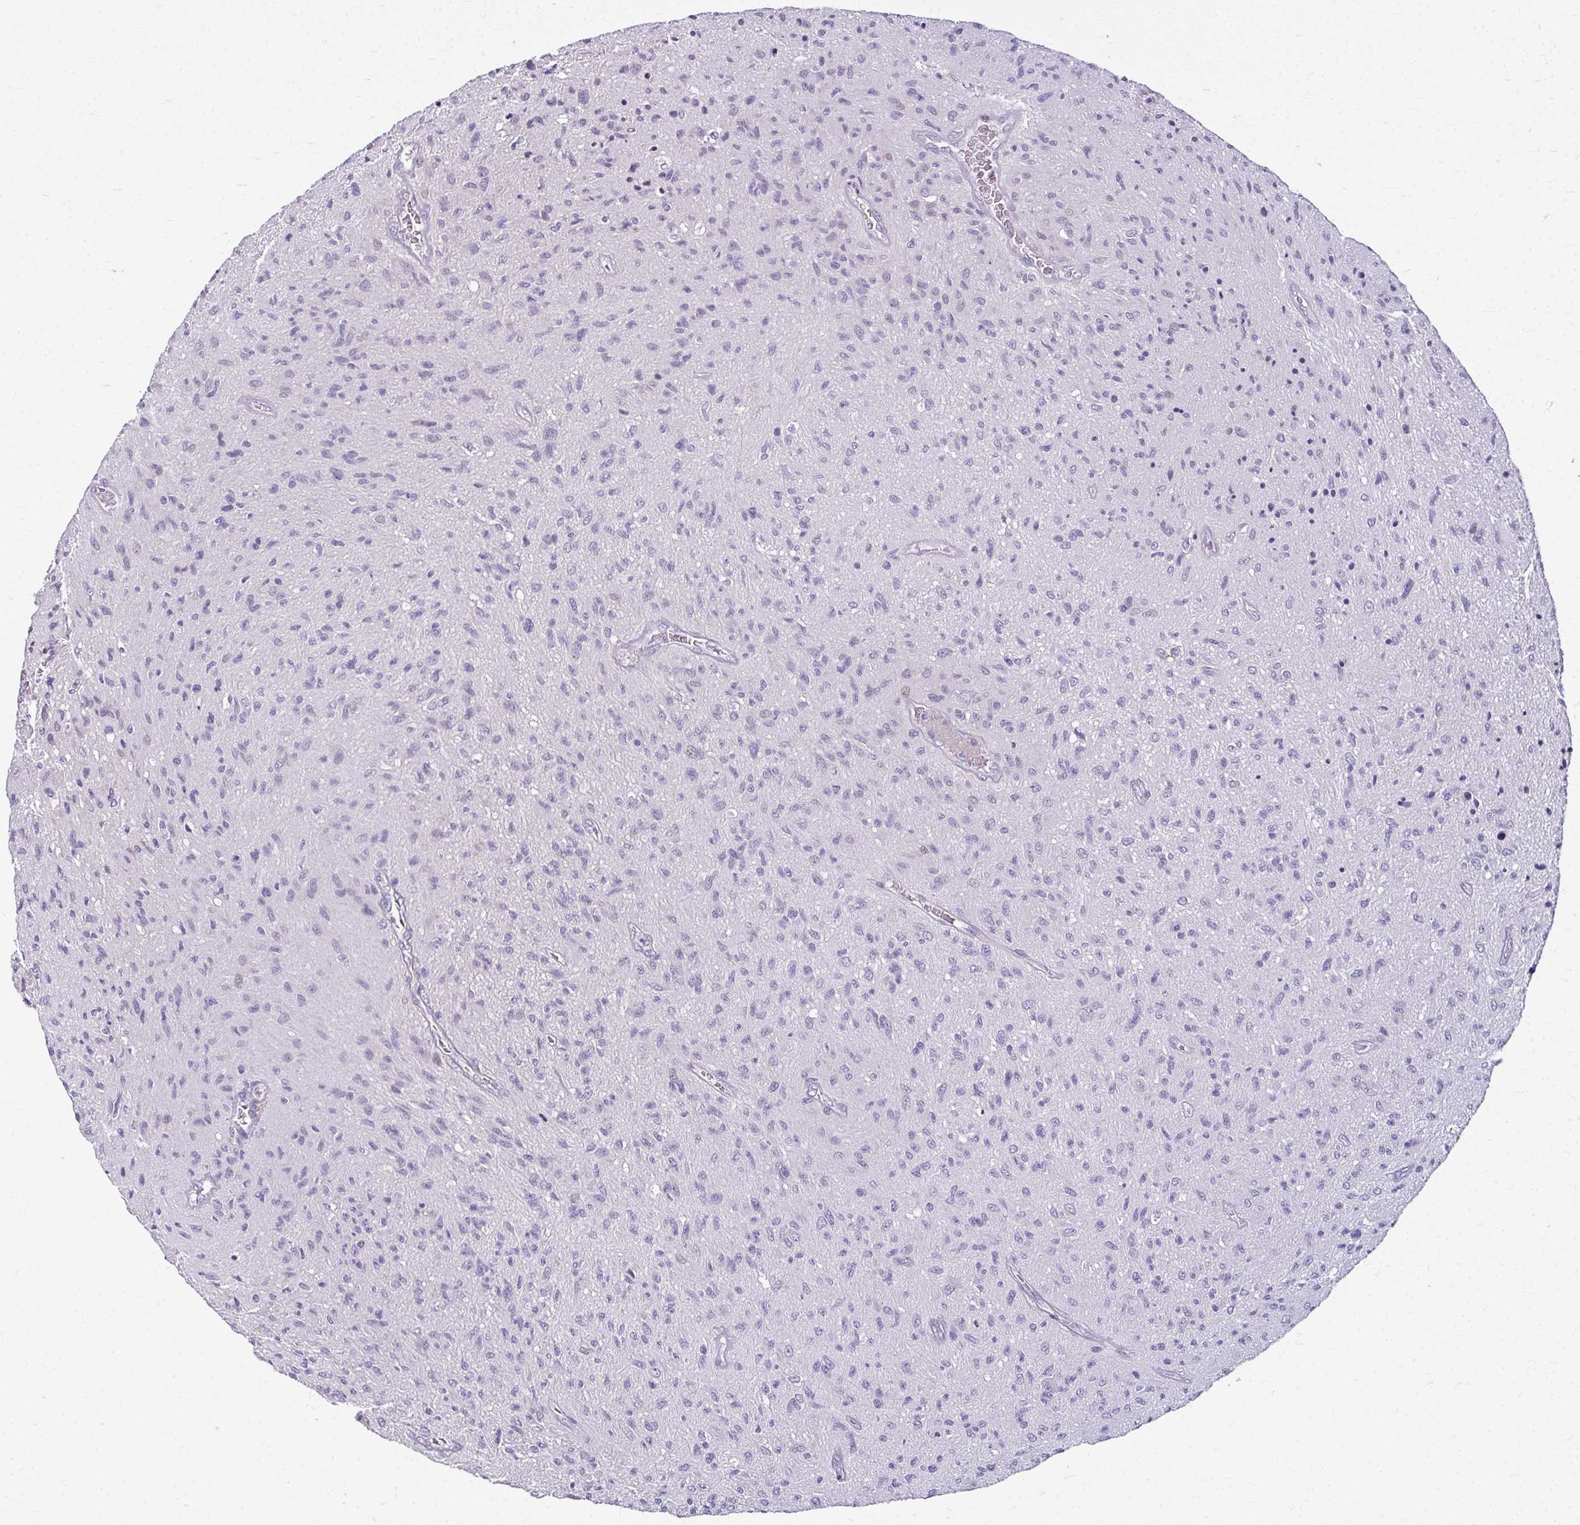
{"staining": {"intensity": "negative", "quantity": "none", "location": "none"}, "tissue": "glioma", "cell_type": "Tumor cells", "image_type": "cancer", "snomed": [{"axis": "morphology", "description": "Glioma, malignant, High grade"}, {"axis": "topography", "description": "Brain"}], "caption": "High power microscopy image of an immunohistochemistry (IHC) photomicrograph of malignant glioma (high-grade), revealing no significant positivity in tumor cells.", "gene": "ODF1", "patient": {"sex": "male", "age": 54}}